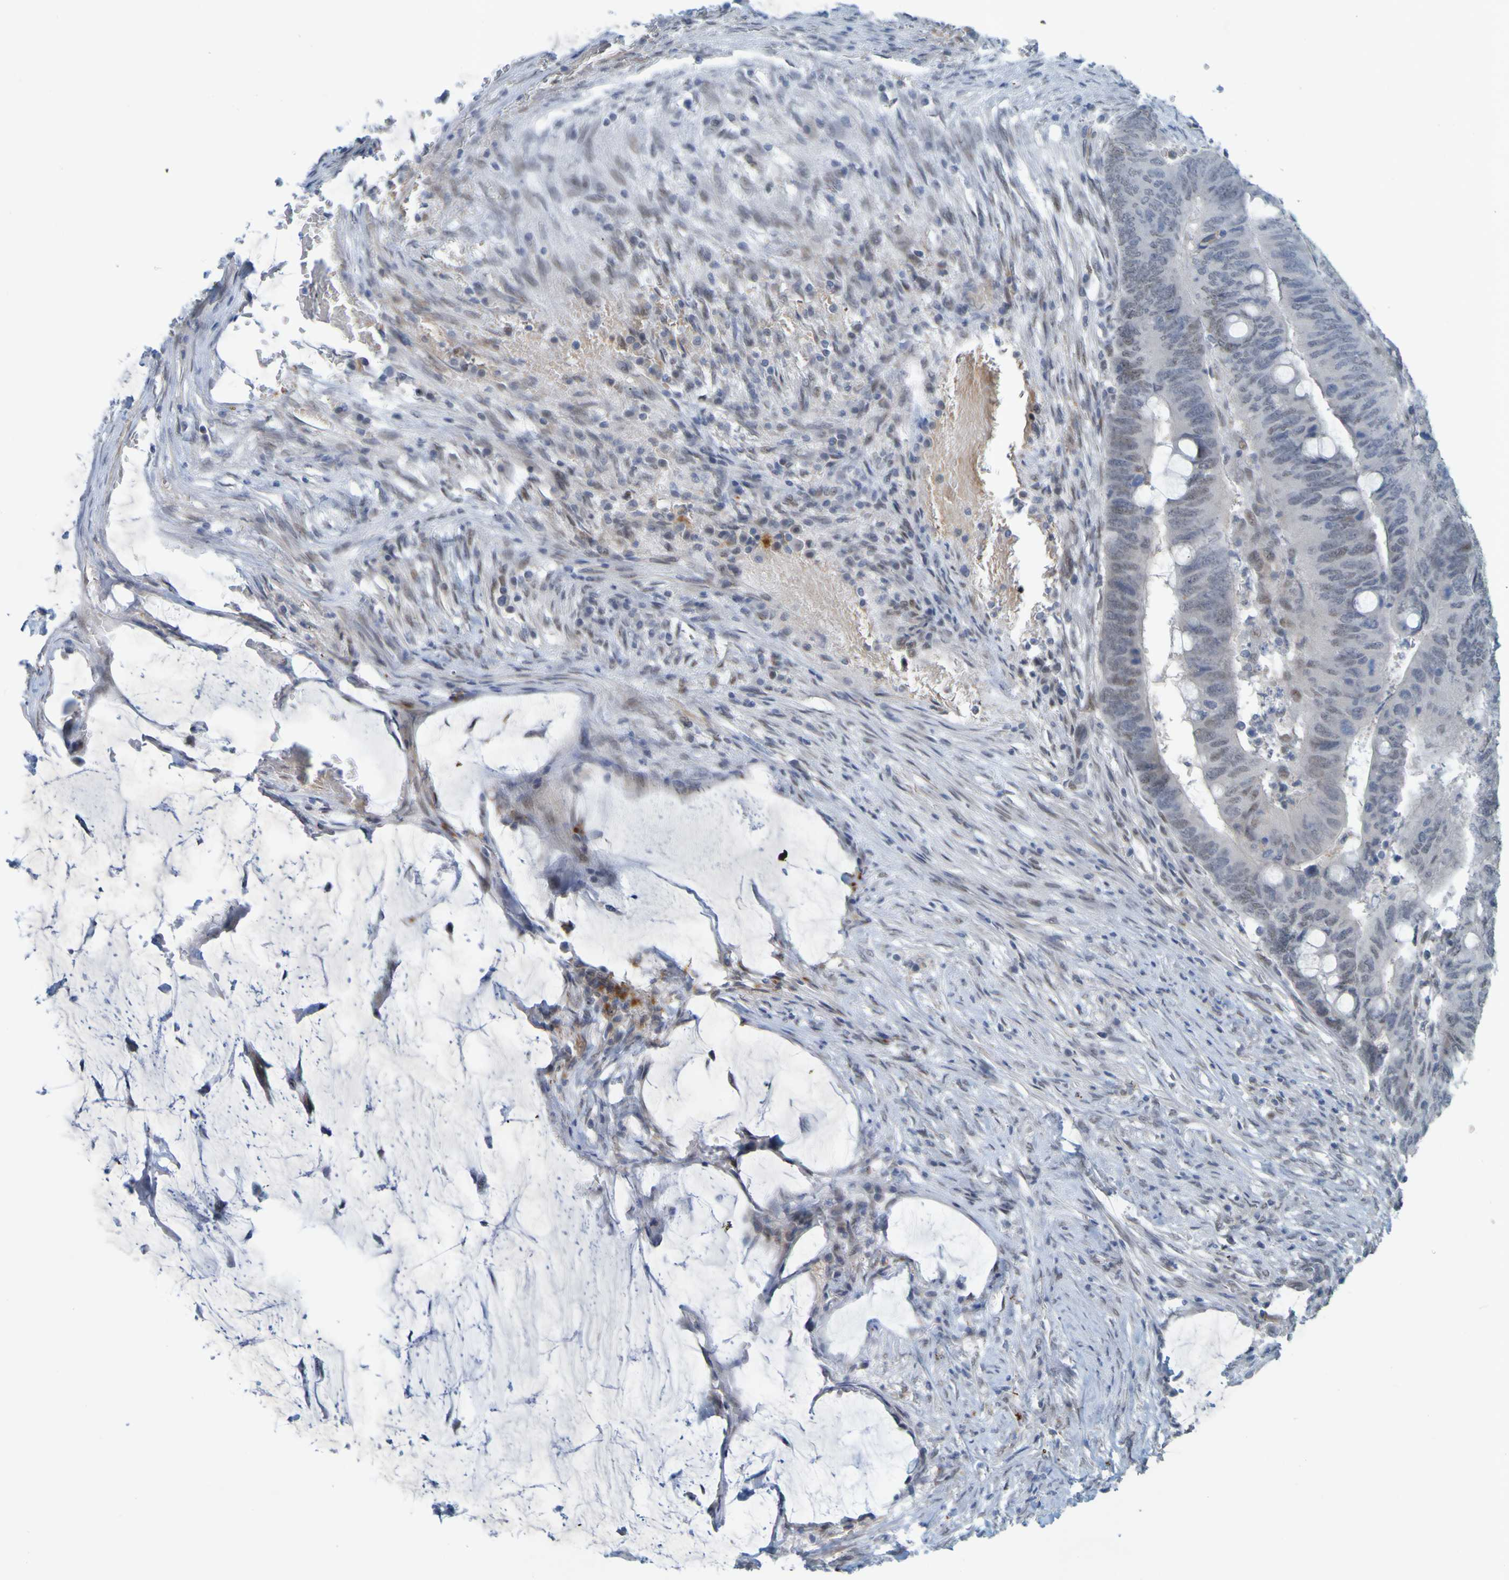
{"staining": {"intensity": "moderate", "quantity": "<25%", "location": "nuclear"}, "tissue": "colorectal cancer", "cell_type": "Tumor cells", "image_type": "cancer", "snomed": [{"axis": "morphology", "description": "Normal tissue, NOS"}, {"axis": "morphology", "description": "Adenocarcinoma, NOS"}, {"axis": "topography", "description": "Rectum"}, {"axis": "topography", "description": "Peripheral nerve tissue"}], "caption": "There is low levels of moderate nuclear staining in tumor cells of adenocarcinoma (colorectal), as demonstrated by immunohistochemical staining (brown color).", "gene": "MCPH1", "patient": {"sex": "male", "age": 92}}